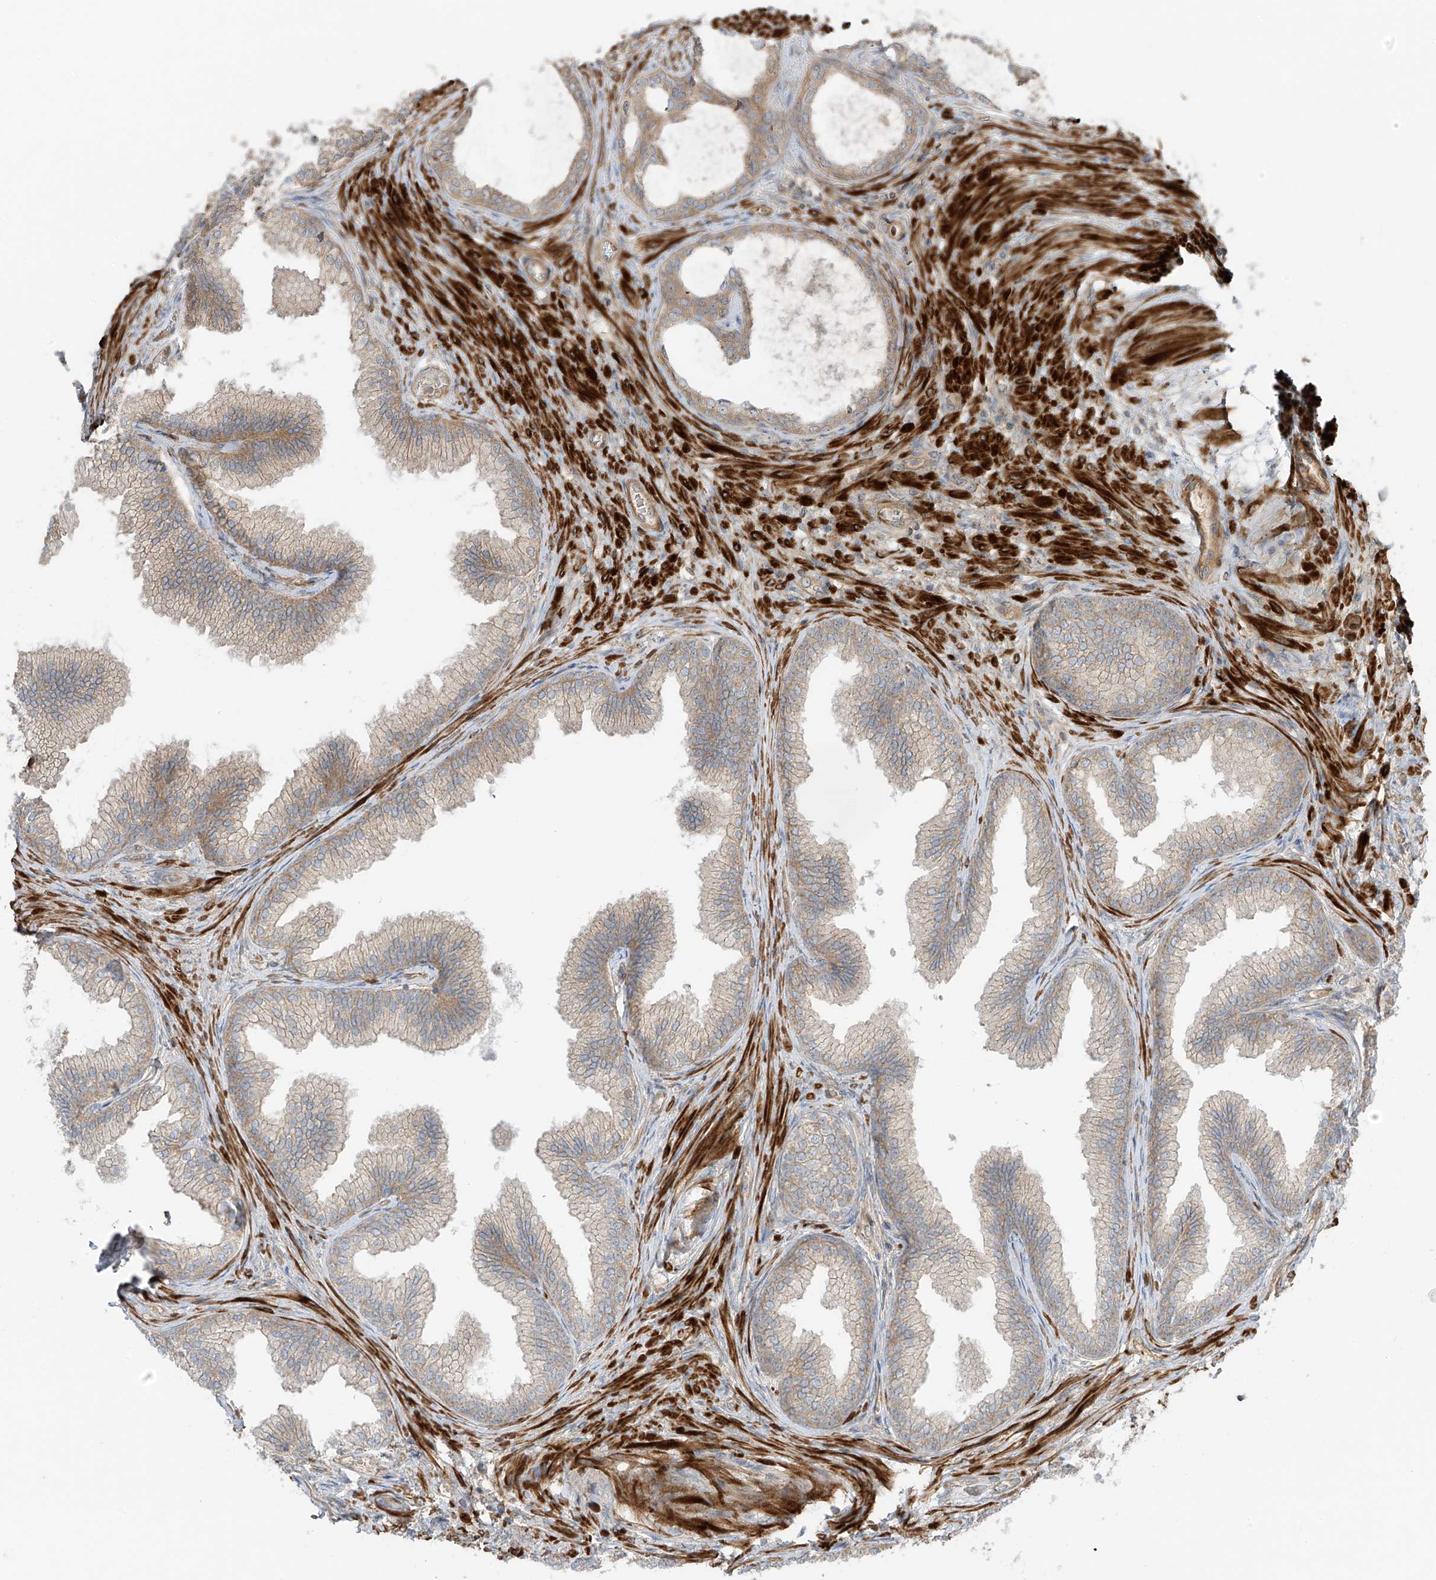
{"staining": {"intensity": "moderate", "quantity": "25%-75%", "location": "cytoplasmic/membranous"}, "tissue": "prostate", "cell_type": "Glandular cells", "image_type": "normal", "snomed": [{"axis": "morphology", "description": "Normal tissue, NOS"}, {"axis": "topography", "description": "Prostate"}], "caption": "Moderate cytoplasmic/membranous expression is identified in approximately 25%-75% of glandular cells in normal prostate.", "gene": "ENTR1", "patient": {"sex": "male", "age": 76}}